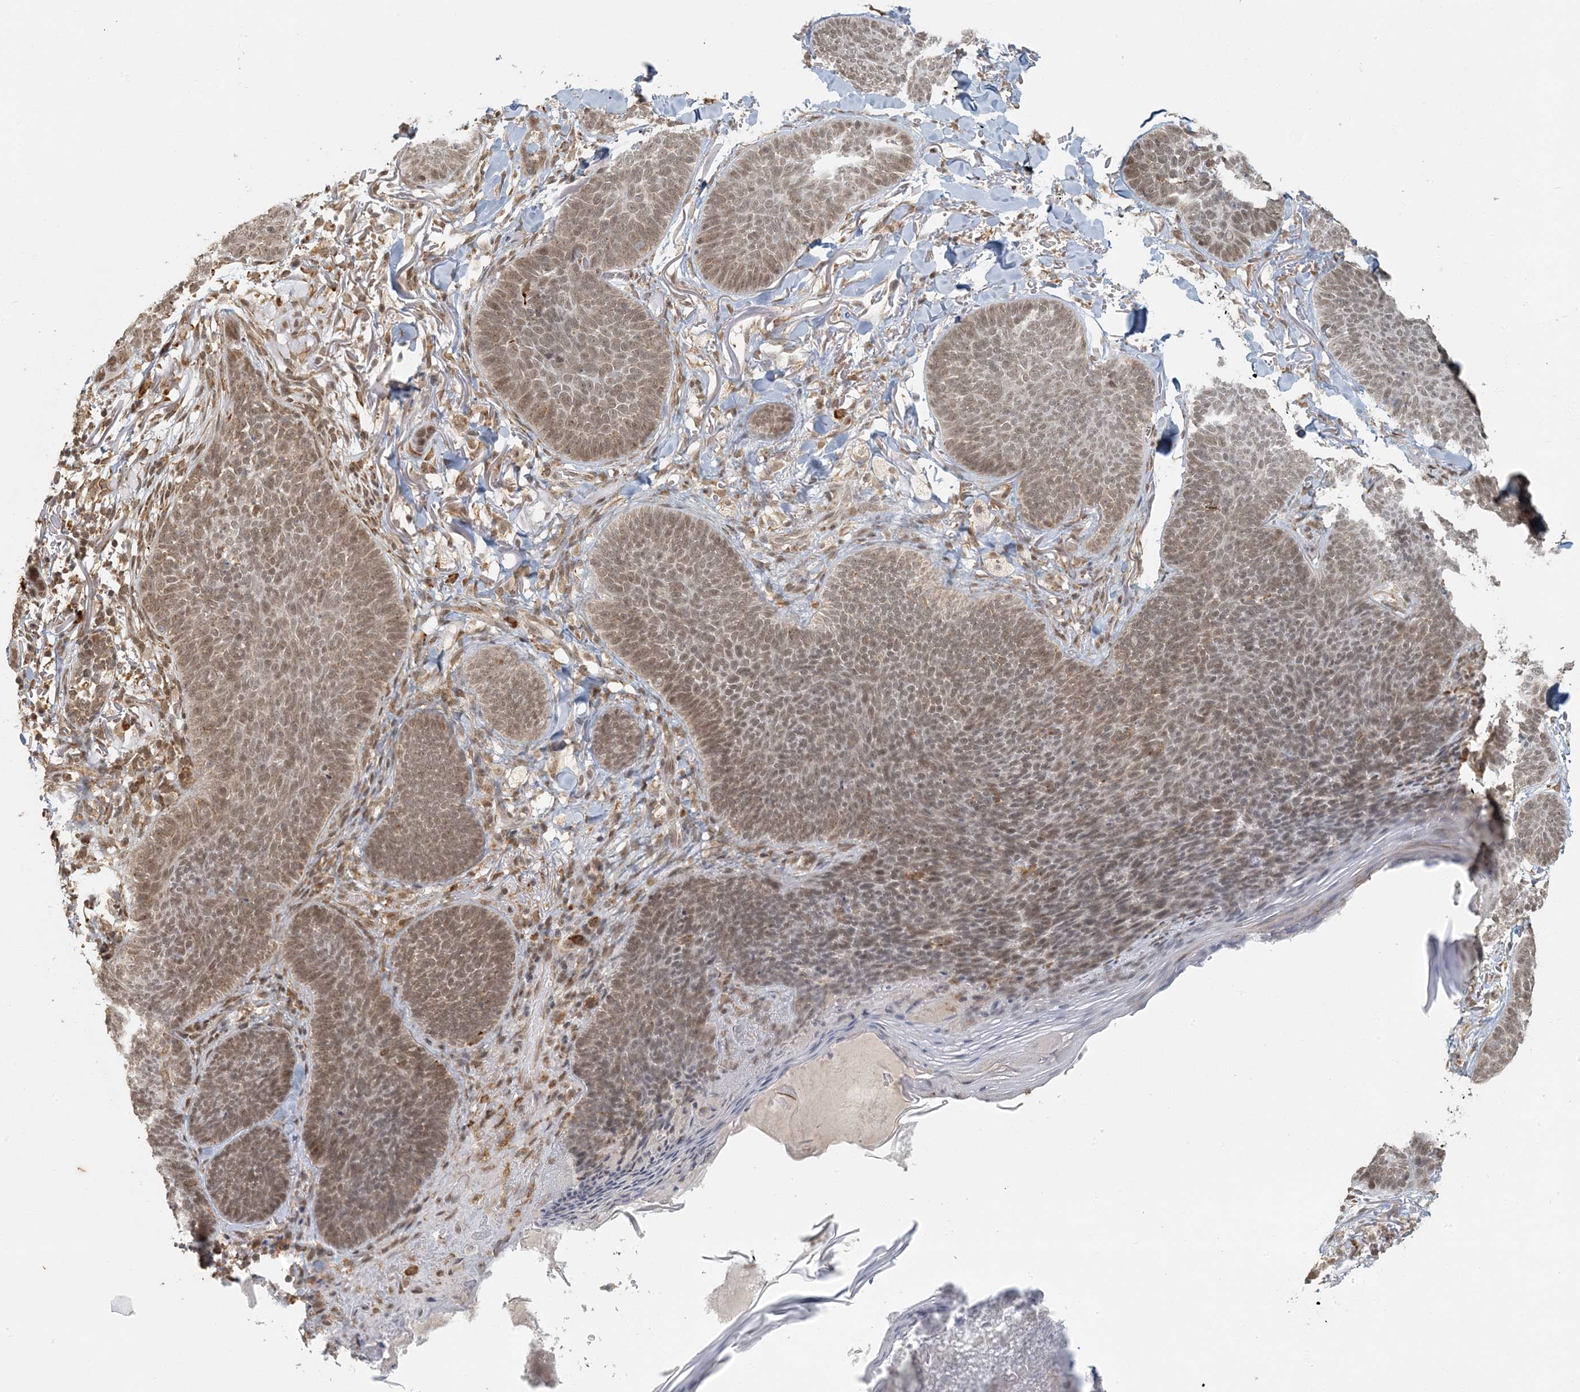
{"staining": {"intensity": "moderate", "quantity": ">75%", "location": "nuclear"}, "tissue": "skin cancer", "cell_type": "Tumor cells", "image_type": "cancer", "snomed": [{"axis": "morphology", "description": "Basal cell carcinoma"}, {"axis": "topography", "description": "Skin"}], "caption": "A histopathology image showing moderate nuclear staining in about >75% of tumor cells in basal cell carcinoma (skin), as visualized by brown immunohistochemical staining.", "gene": "AK9", "patient": {"sex": "male", "age": 85}}